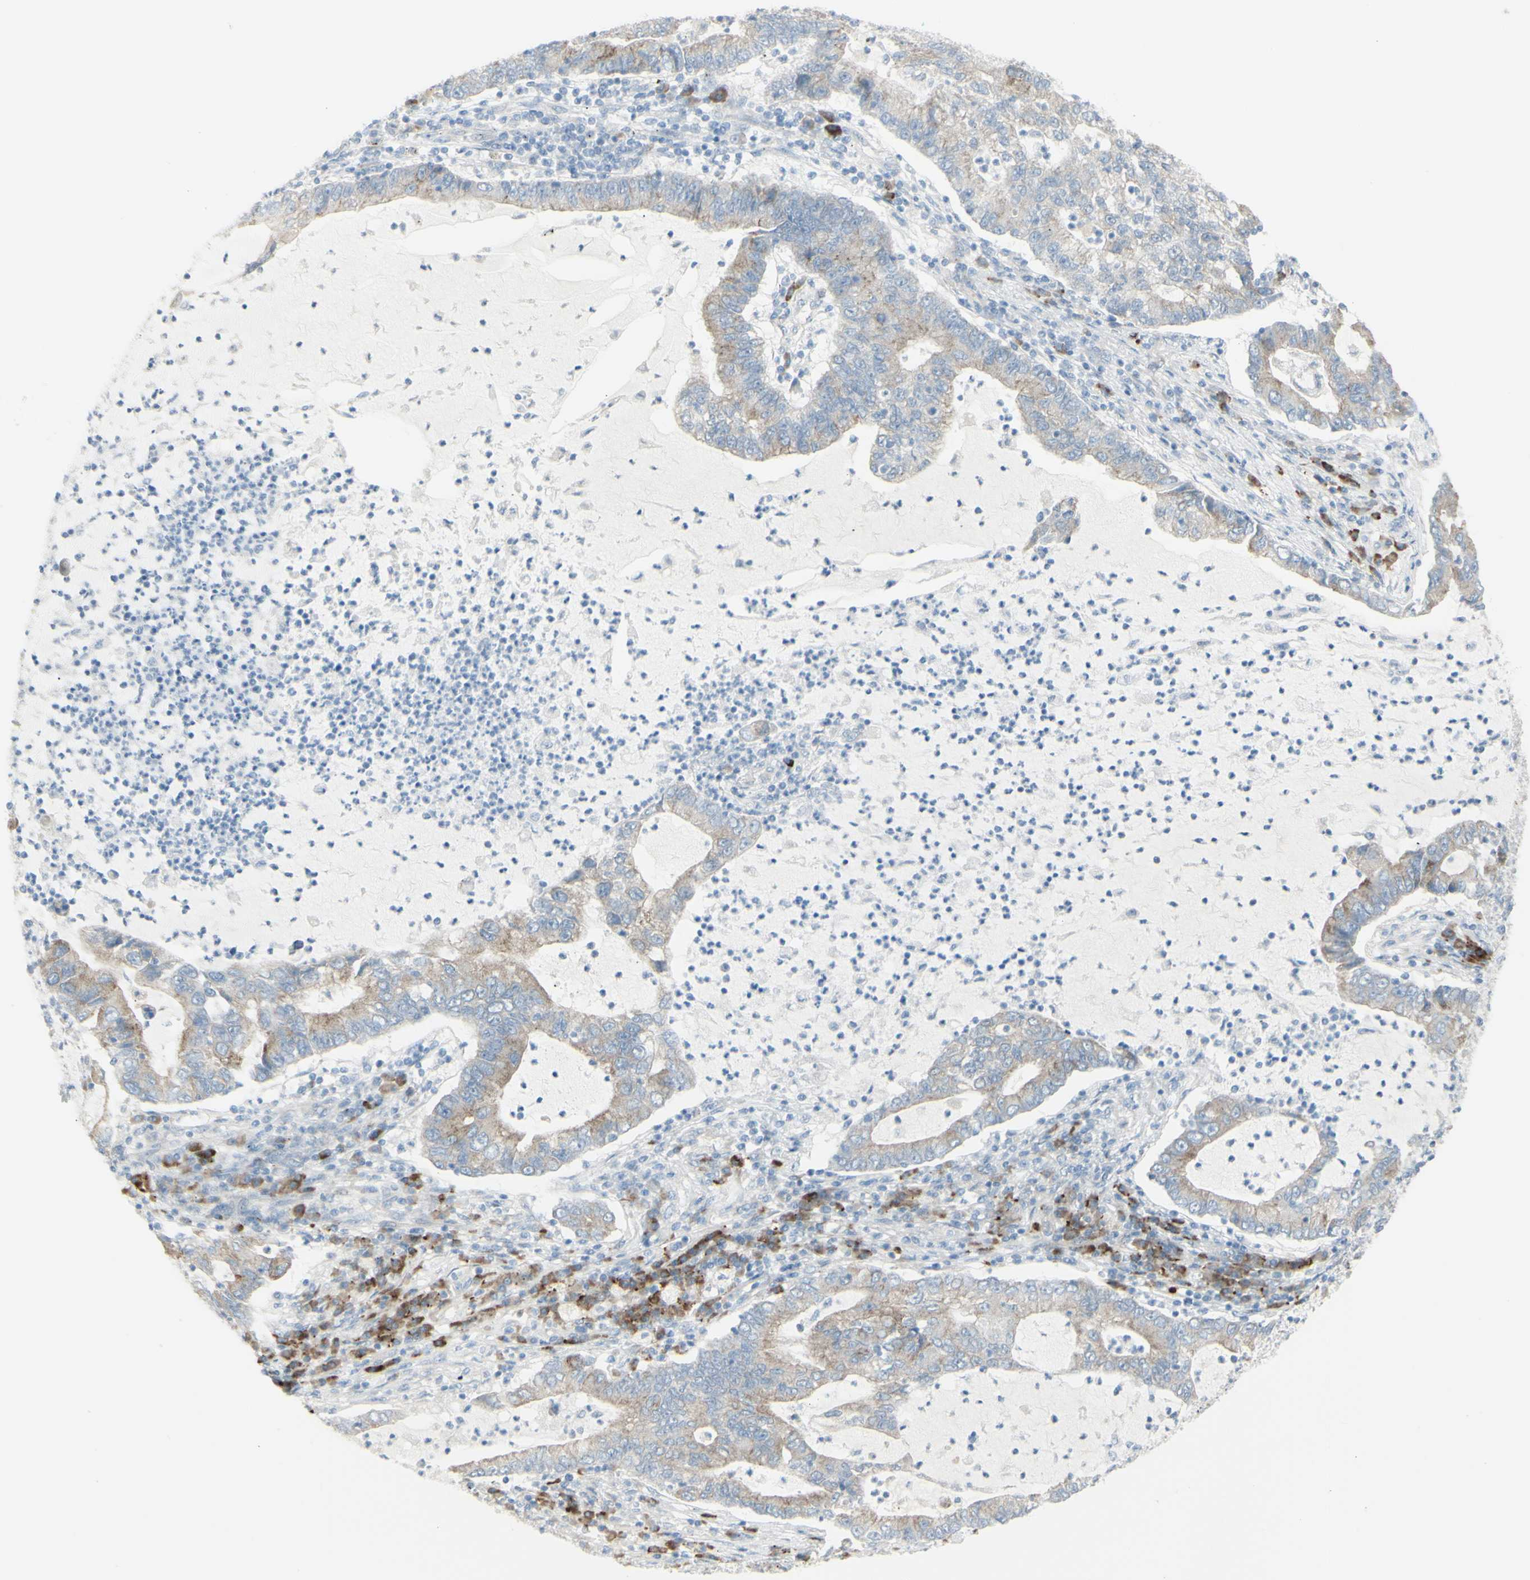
{"staining": {"intensity": "moderate", "quantity": "25%-75%", "location": "cytoplasmic/membranous"}, "tissue": "lung cancer", "cell_type": "Tumor cells", "image_type": "cancer", "snomed": [{"axis": "morphology", "description": "Adenocarcinoma, NOS"}, {"axis": "topography", "description": "Lung"}], "caption": "Adenocarcinoma (lung) was stained to show a protein in brown. There is medium levels of moderate cytoplasmic/membranous staining in about 25%-75% of tumor cells. The staining was performed using DAB, with brown indicating positive protein expression. Nuclei are stained blue with hematoxylin.", "gene": "NDST4", "patient": {"sex": "female", "age": 51}}